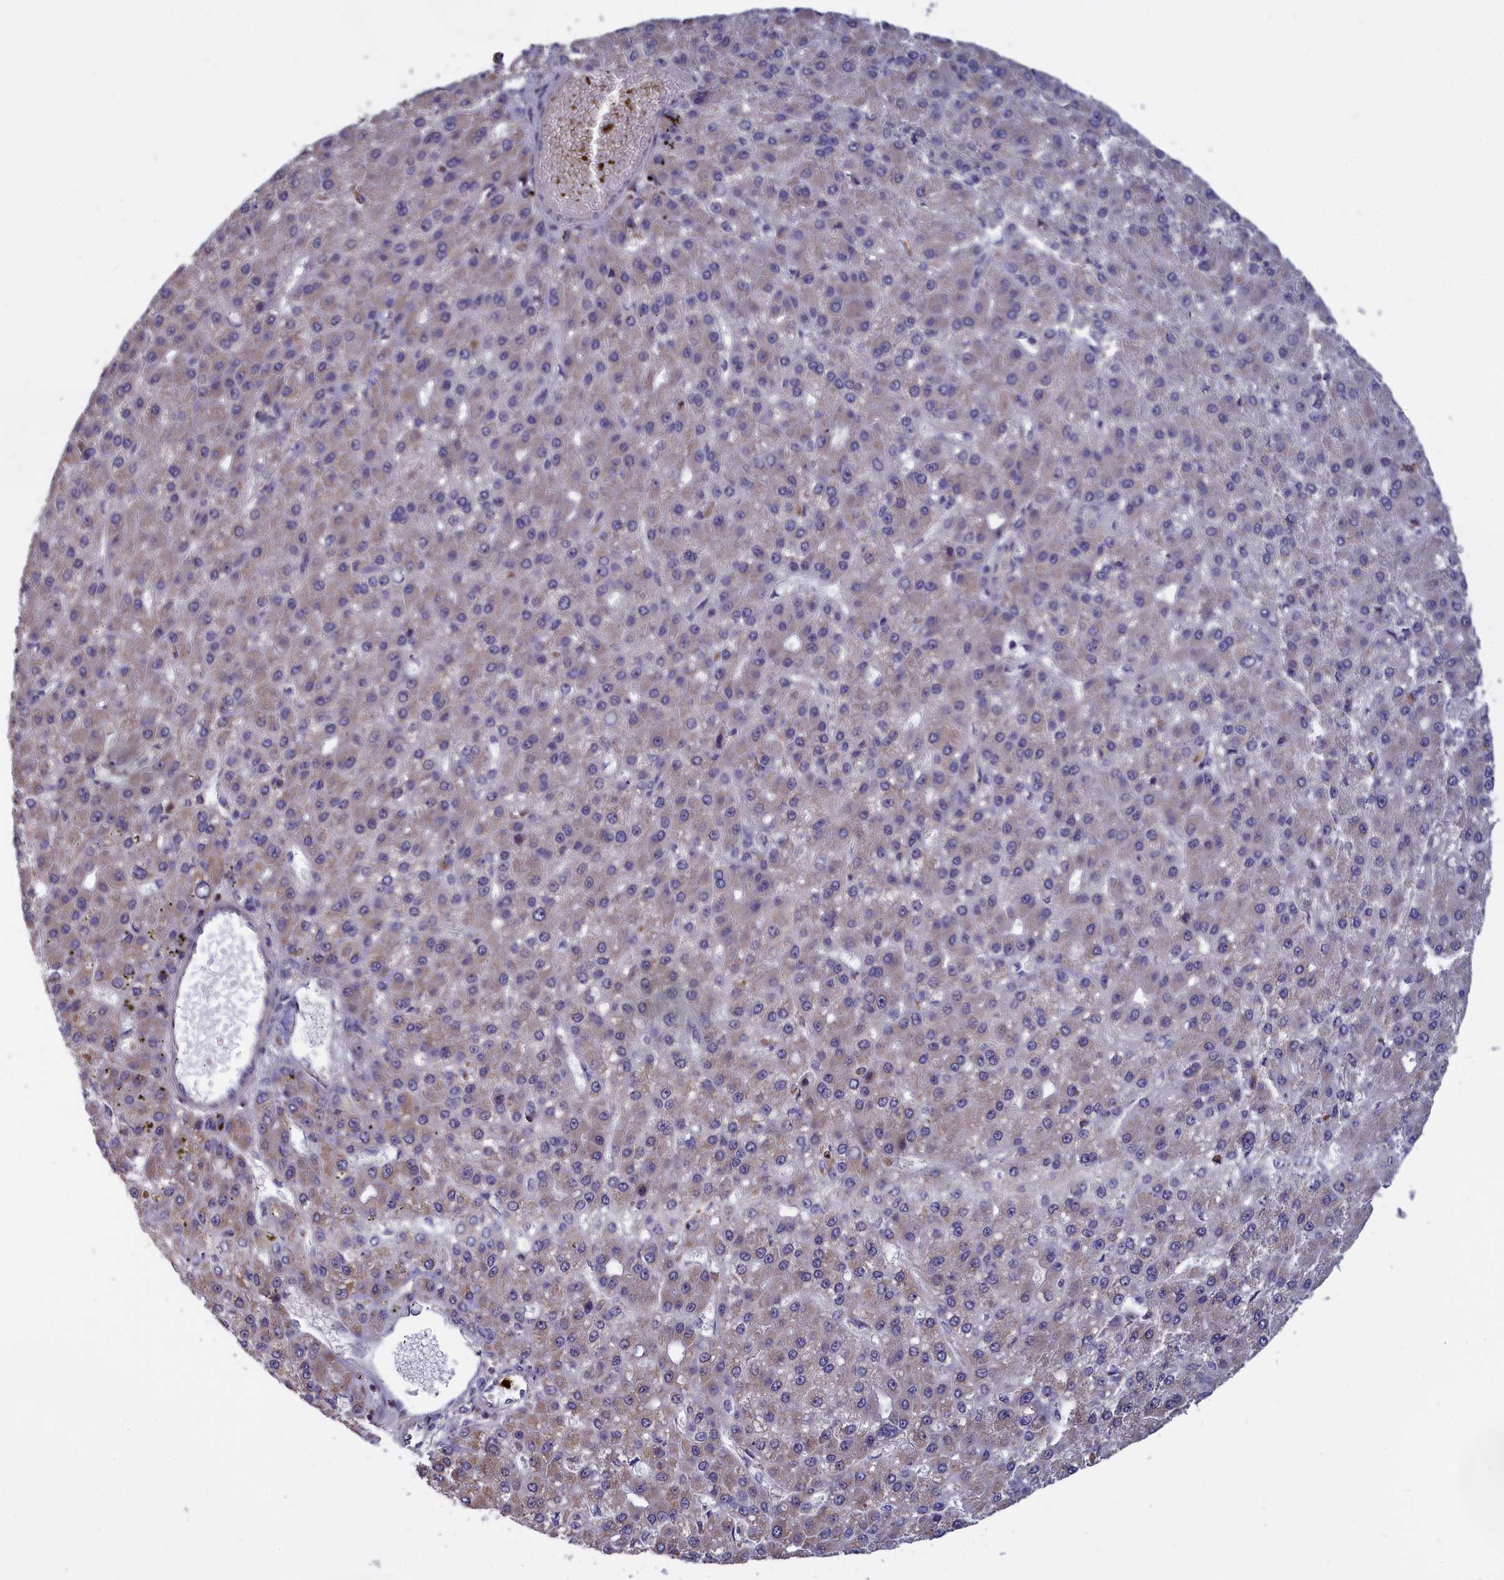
{"staining": {"intensity": "weak", "quantity": "25%-75%", "location": "cytoplasmic/membranous"}, "tissue": "liver cancer", "cell_type": "Tumor cells", "image_type": "cancer", "snomed": [{"axis": "morphology", "description": "Carcinoma, Hepatocellular, NOS"}, {"axis": "topography", "description": "Liver"}], "caption": "This is a histology image of IHC staining of hepatocellular carcinoma (liver), which shows weak expression in the cytoplasmic/membranous of tumor cells.", "gene": "EPB41L4B", "patient": {"sex": "male", "age": 67}}